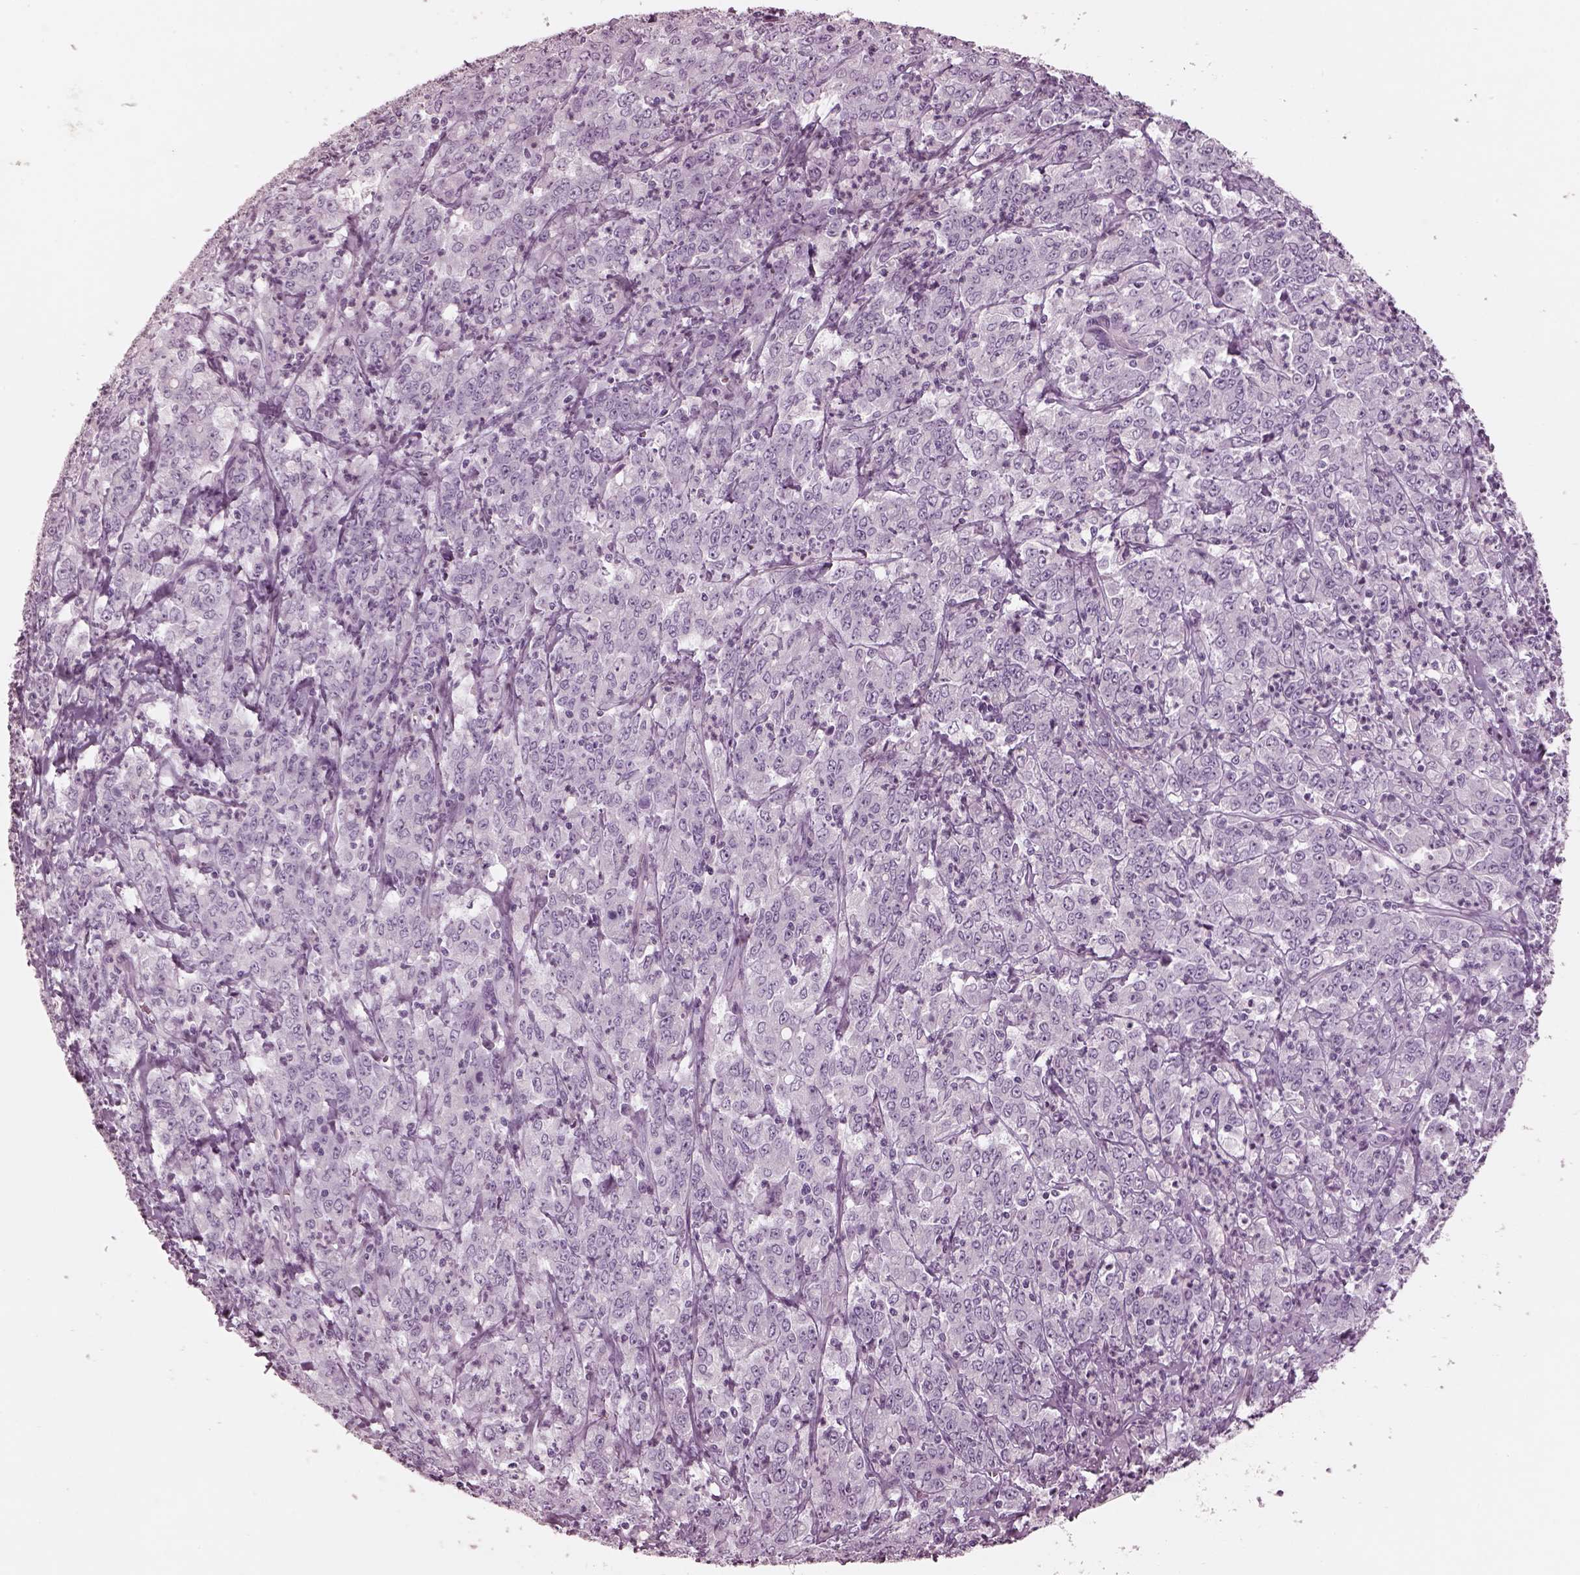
{"staining": {"intensity": "negative", "quantity": "none", "location": "none"}, "tissue": "stomach cancer", "cell_type": "Tumor cells", "image_type": "cancer", "snomed": [{"axis": "morphology", "description": "Adenocarcinoma, NOS"}, {"axis": "topography", "description": "Stomach, lower"}], "caption": "This is a photomicrograph of immunohistochemistry (IHC) staining of adenocarcinoma (stomach), which shows no expression in tumor cells.", "gene": "OPN4", "patient": {"sex": "female", "age": 71}}